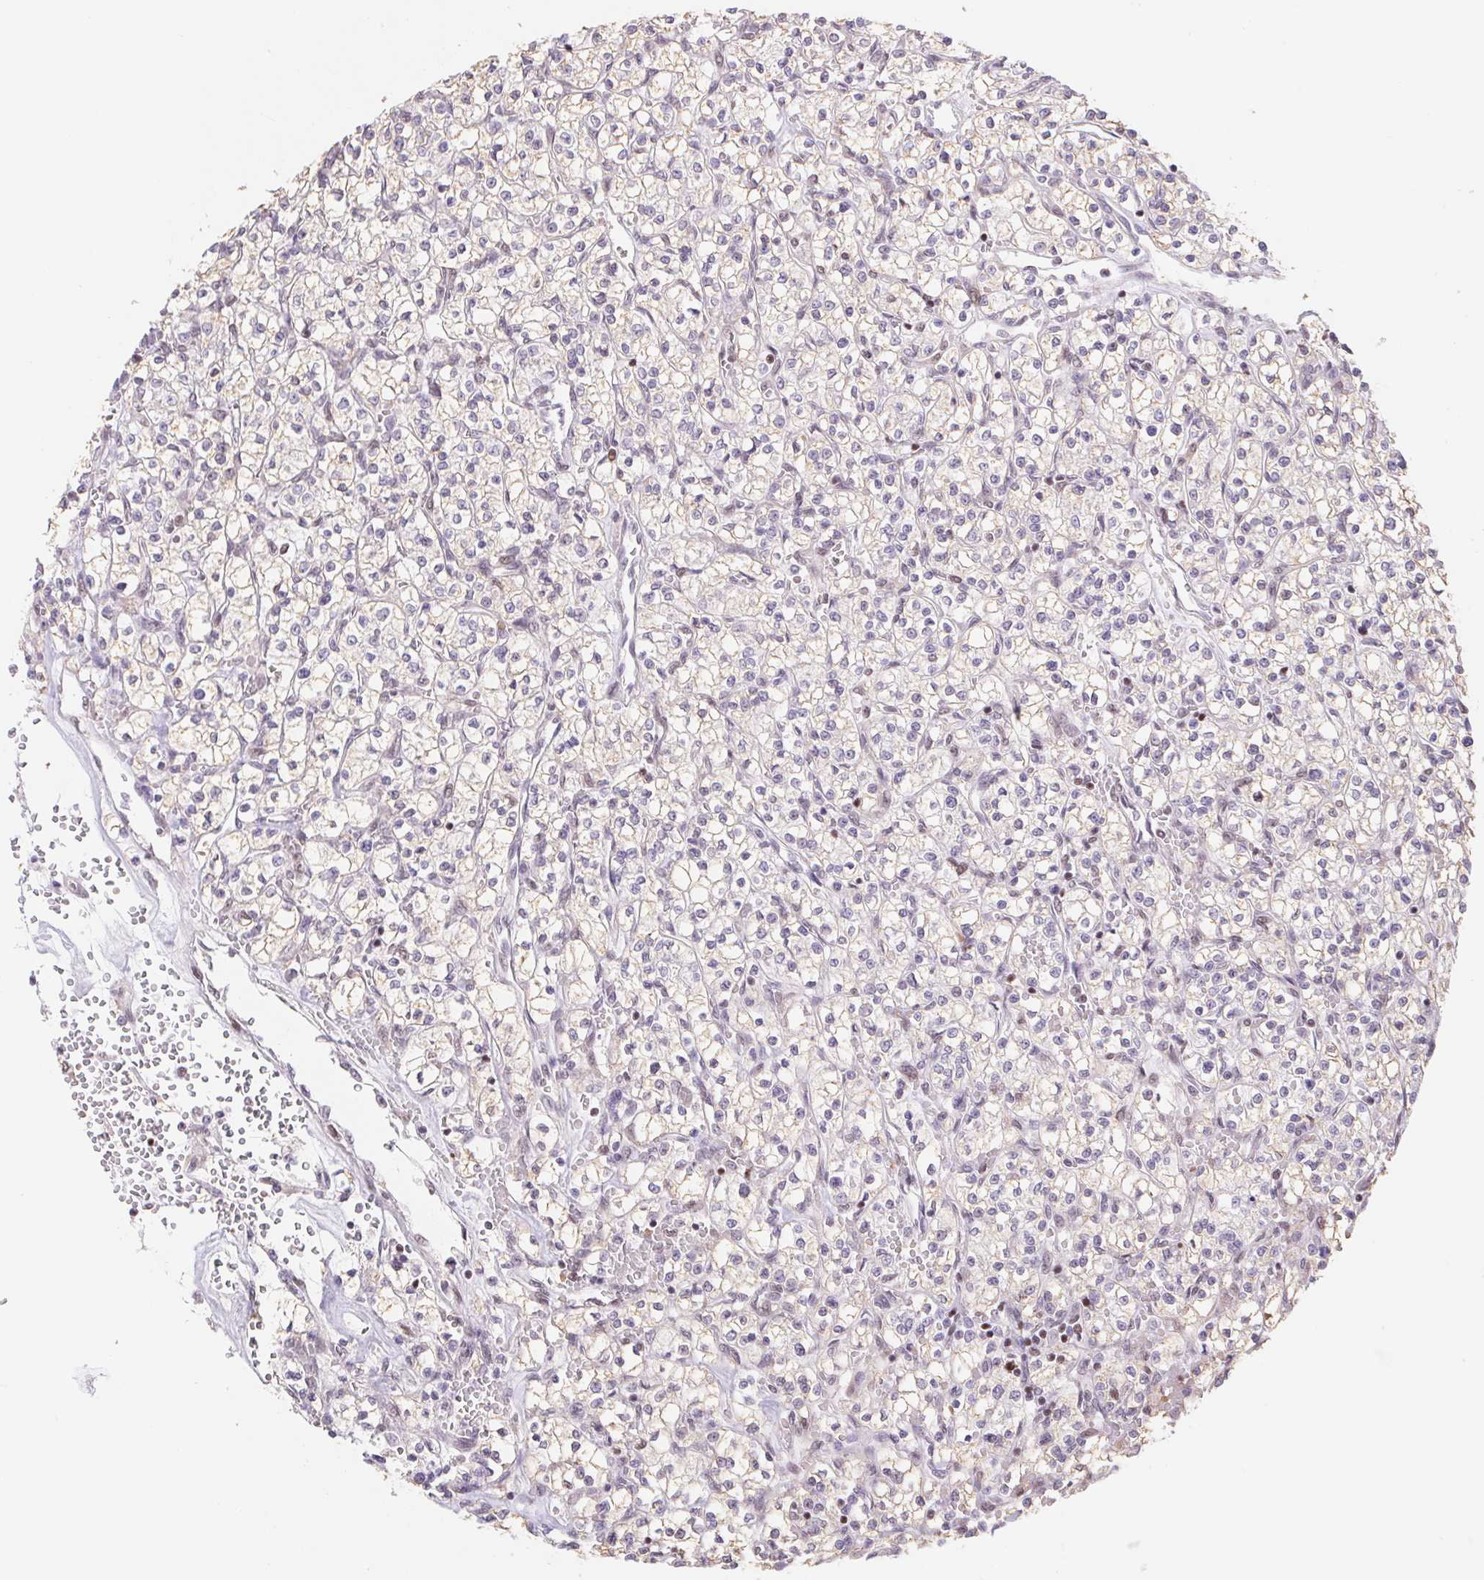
{"staining": {"intensity": "negative", "quantity": "none", "location": "none"}, "tissue": "renal cancer", "cell_type": "Tumor cells", "image_type": "cancer", "snomed": [{"axis": "morphology", "description": "Adenocarcinoma, NOS"}, {"axis": "topography", "description": "Kidney"}], "caption": "Protein analysis of adenocarcinoma (renal) demonstrates no significant positivity in tumor cells.", "gene": "TRERF1", "patient": {"sex": "female", "age": 64}}